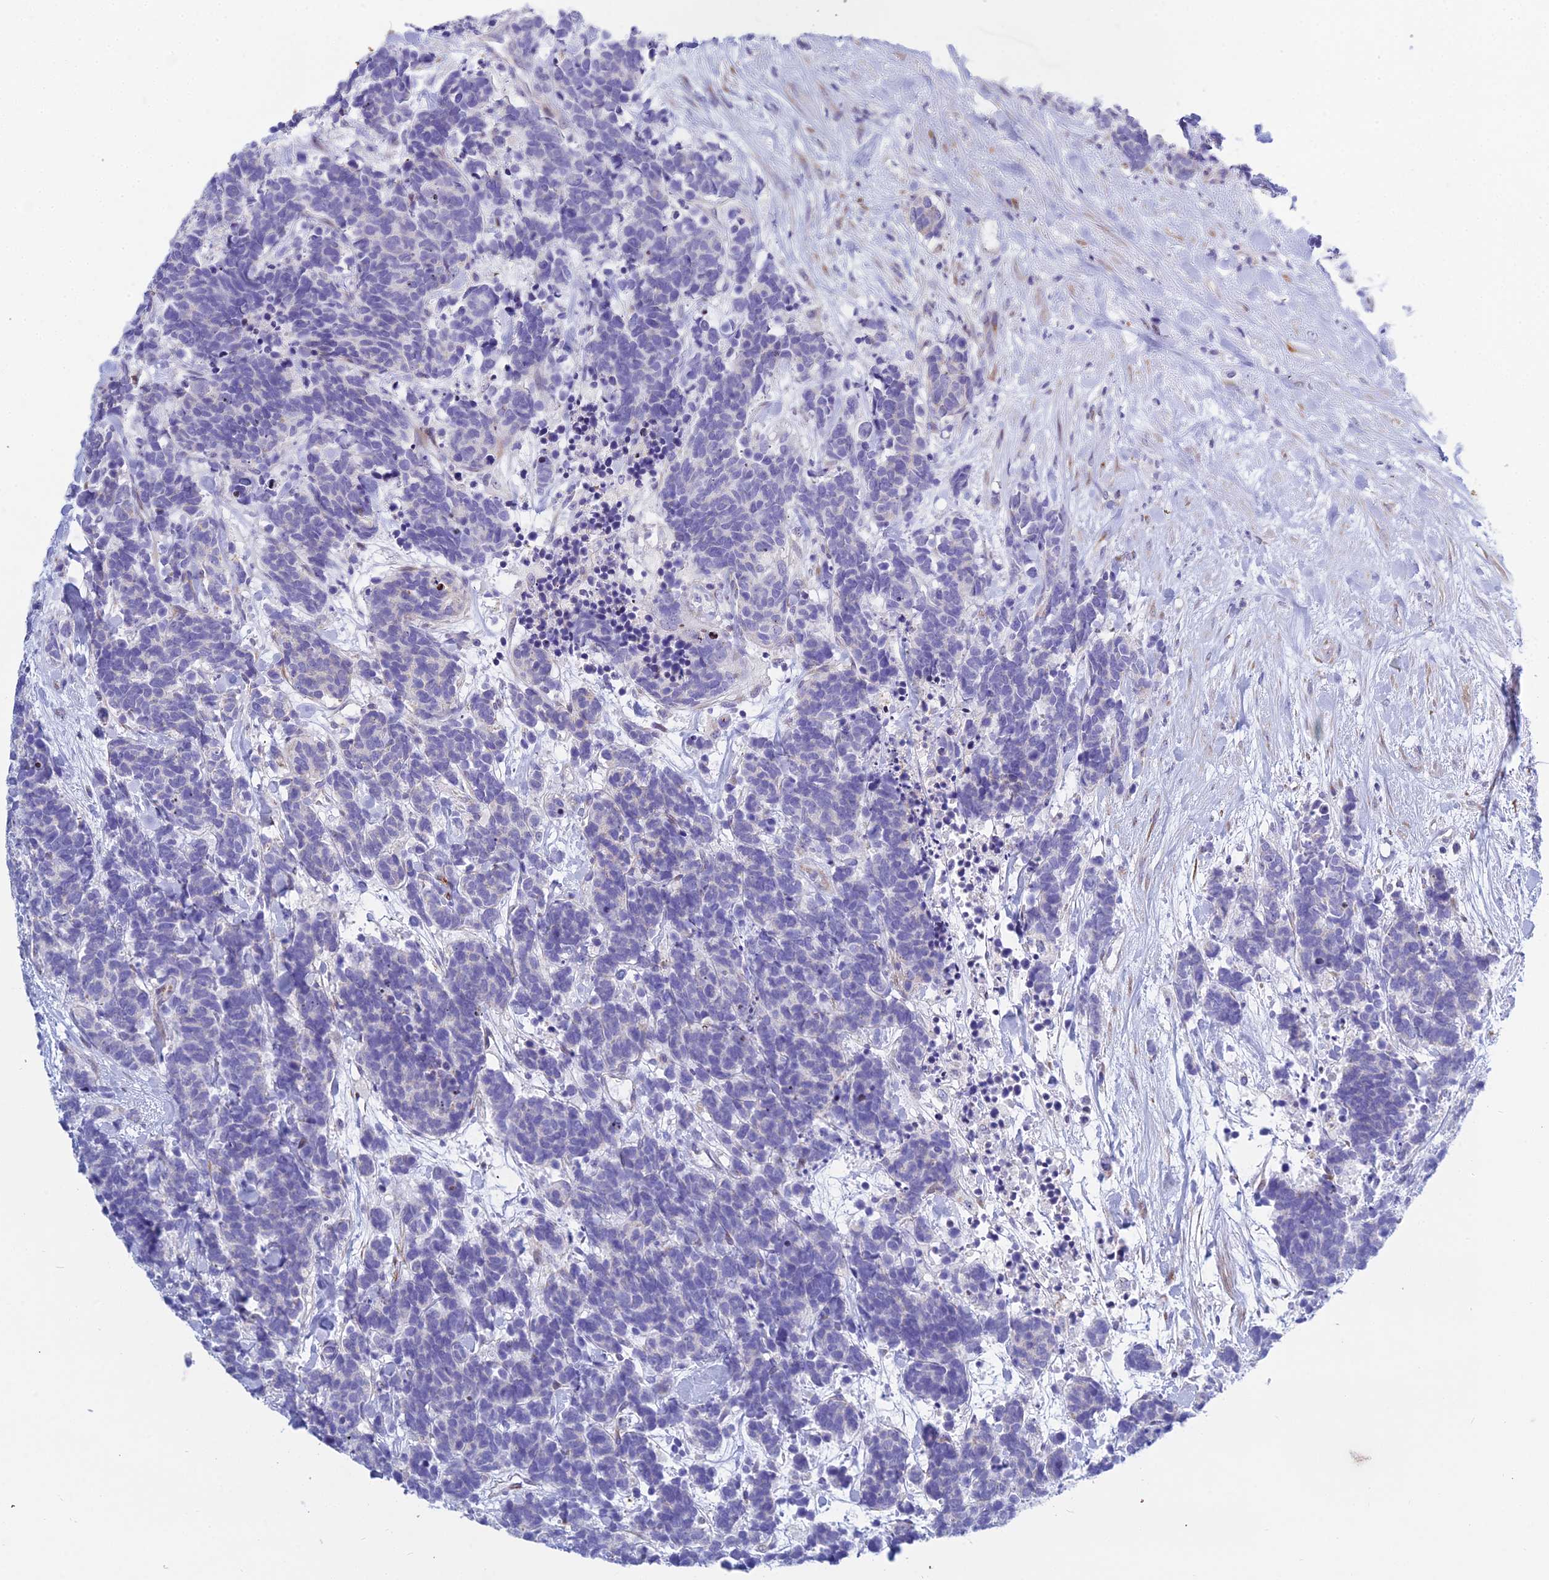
{"staining": {"intensity": "negative", "quantity": "none", "location": "none"}, "tissue": "carcinoid", "cell_type": "Tumor cells", "image_type": "cancer", "snomed": [{"axis": "morphology", "description": "Carcinoma, NOS"}, {"axis": "morphology", "description": "Carcinoid, malignant, NOS"}, {"axis": "topography", "description": "Prostate"}], "caption": "Tumor cells show no significant staining in carcinoid. (Brightfield microscopy of DAB immunohistochemistry at high magnification).", "gene": "PRR13", "patient": {"sex": "male", "age": 57}}